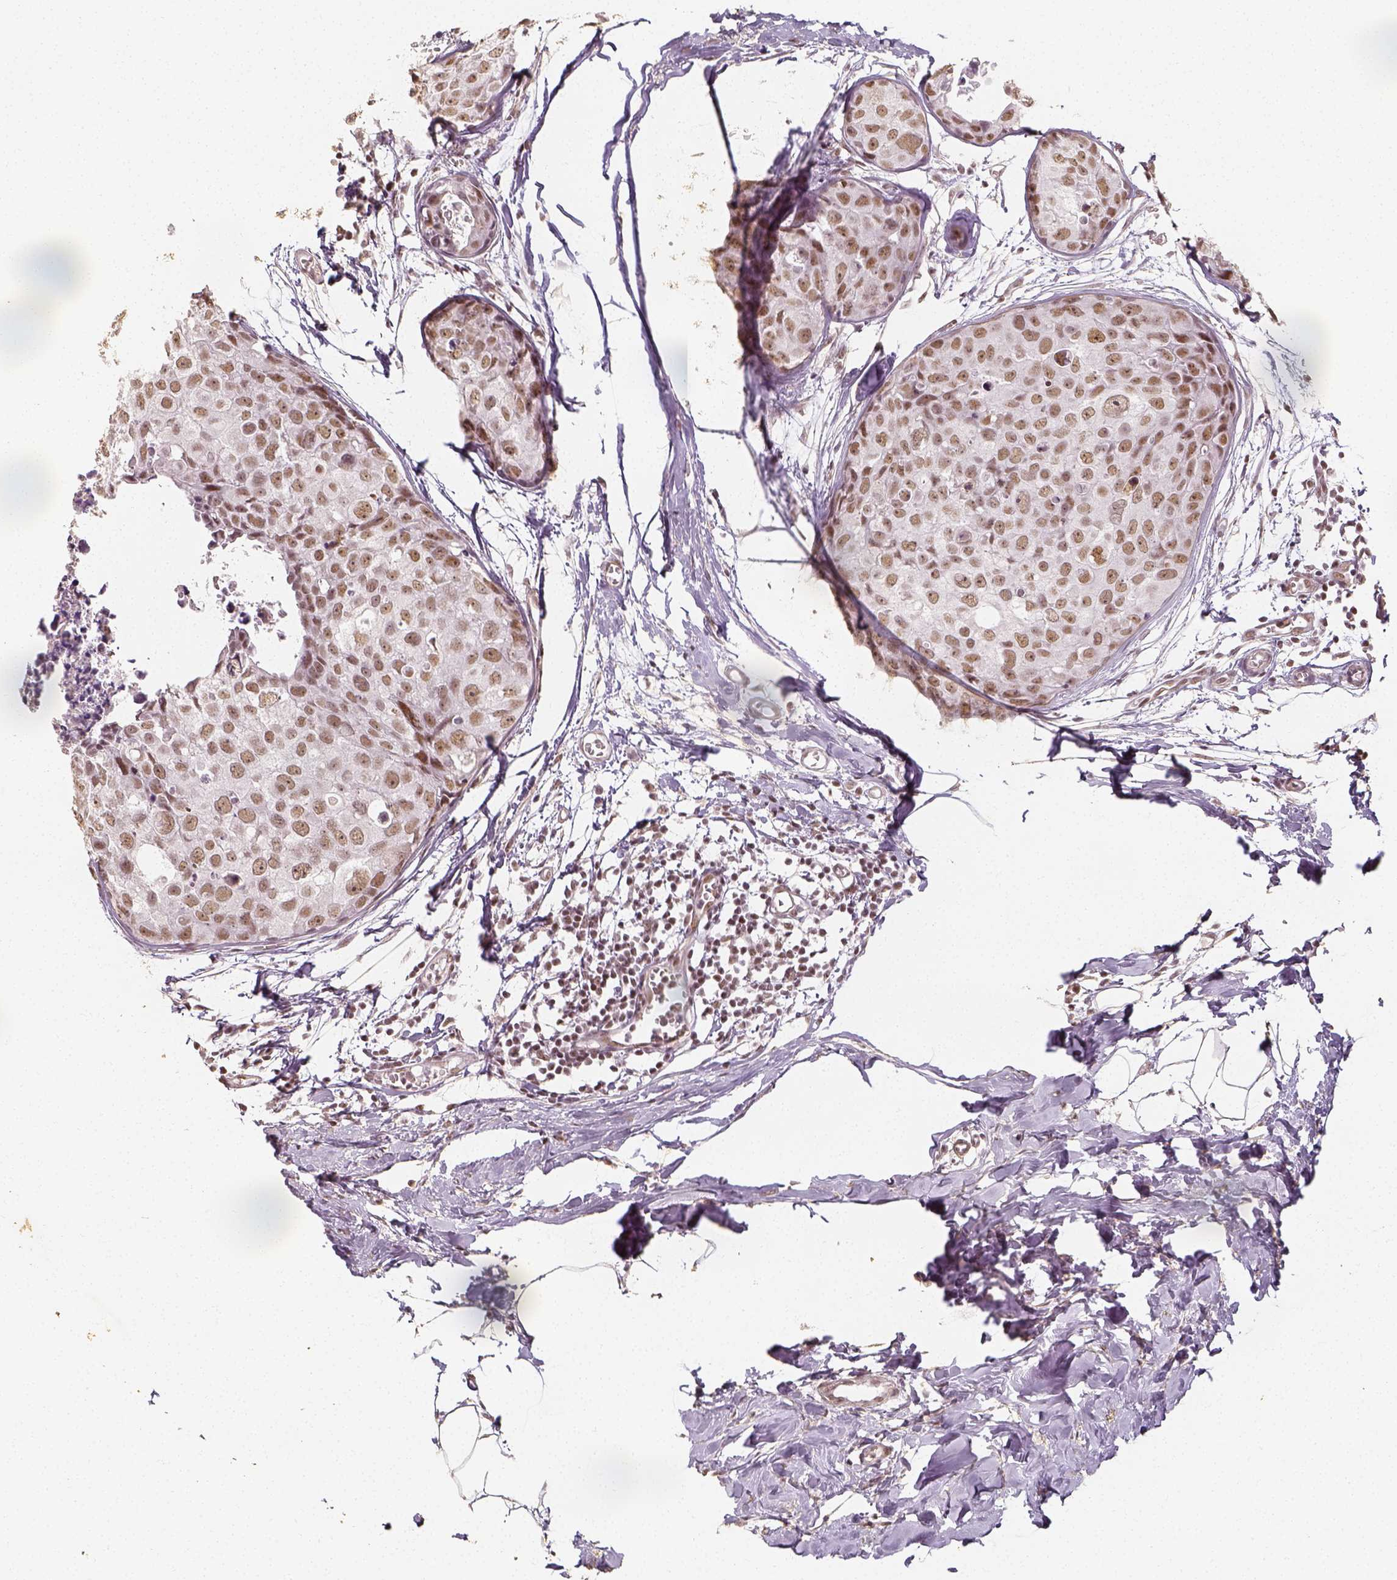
{"staining": {"intensity": "weak", "quantity": ">75%", "location": "nuclear"}, "tissue": "breast cancer", "cell_type": "Tumor cells", "image_type": "cancer", "snomed": [{"axis": "morphology", "description": "Duct carcinoma"}, {"axis": "topography", "description": "Breast"}], "caption": "A brown stain shows weak nuclear expression of a protein in human infiltrating ductal carcinoma (breast) tumor cells.", "gene": "HDAC1", "patient": {"sex": "female", "age": 38}}